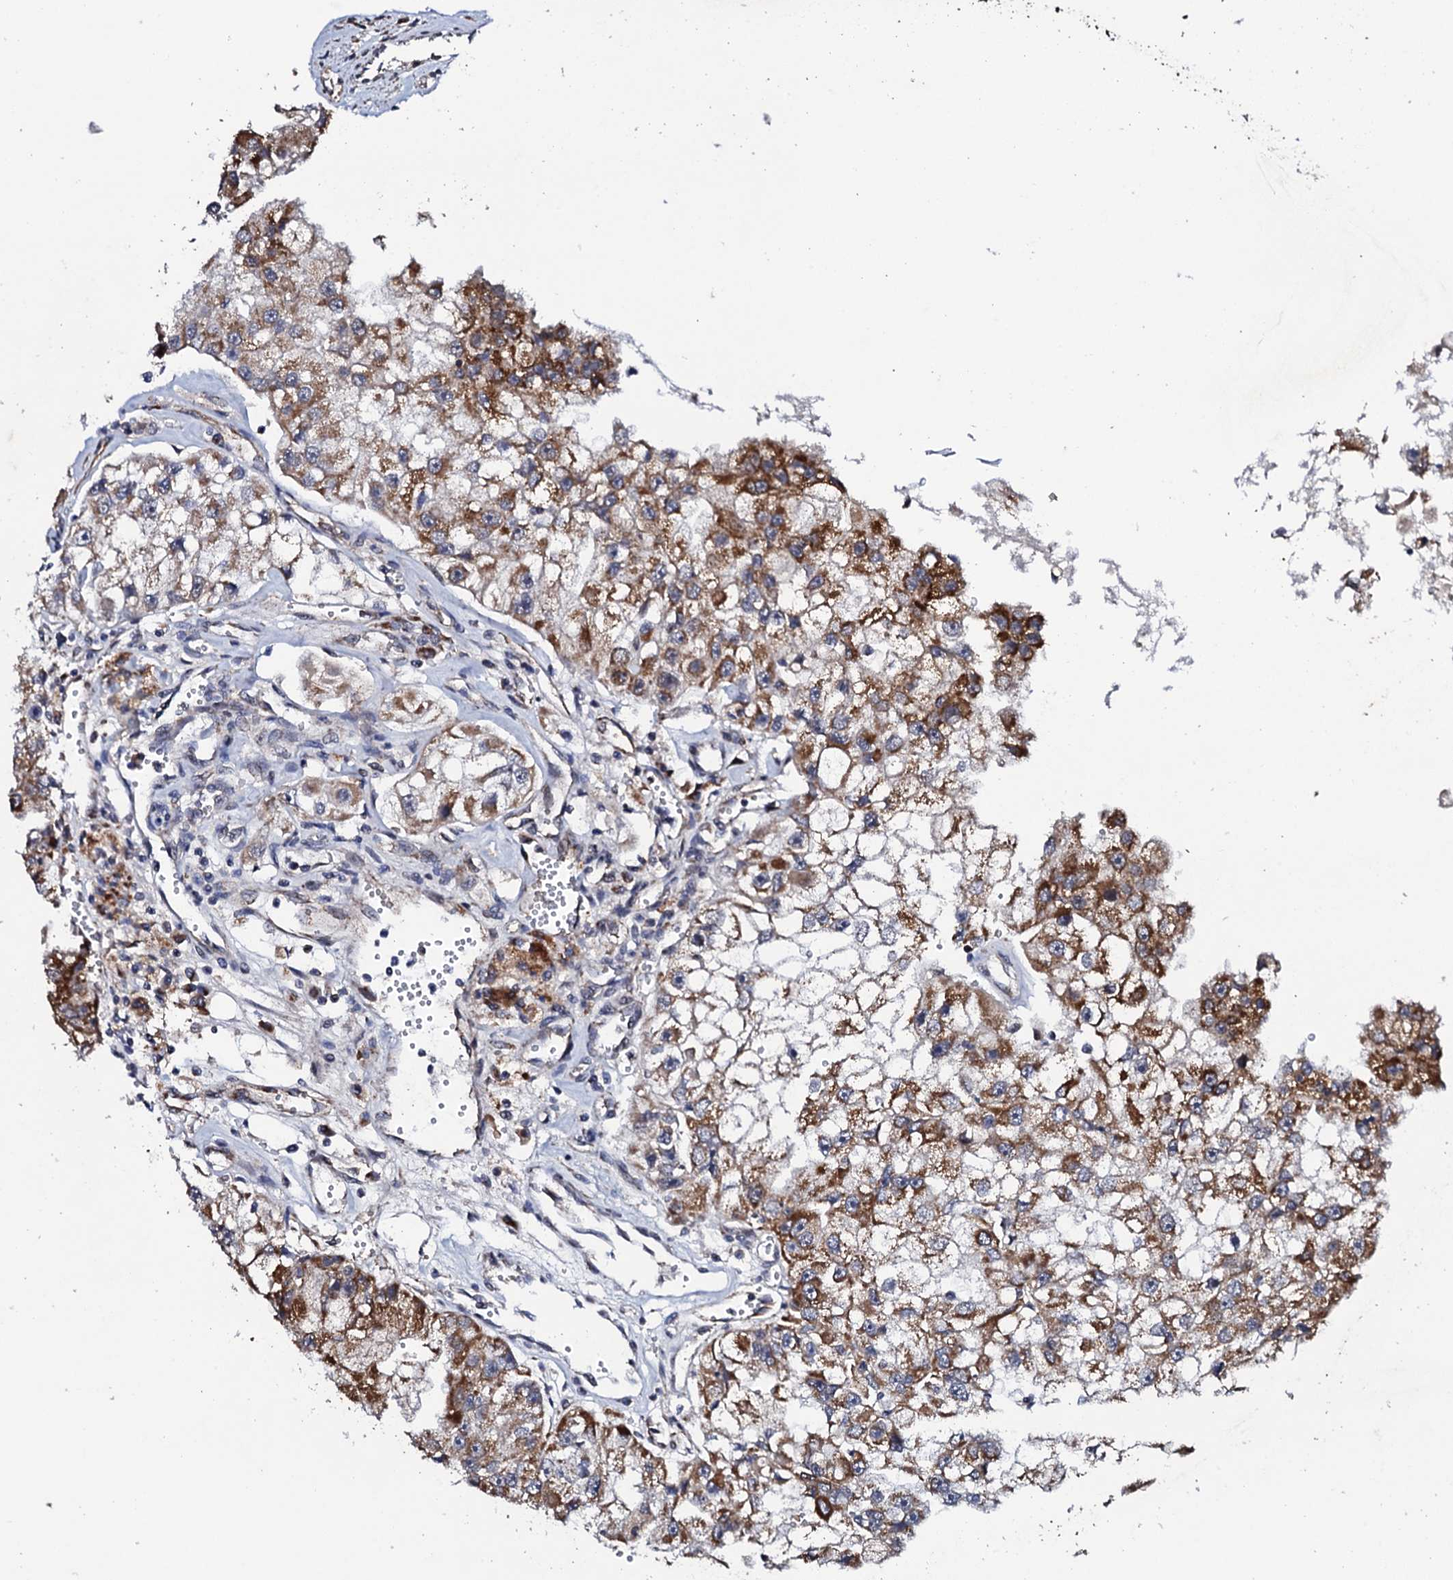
{"staining": {"intensity": "moderate", "quantity": "25%-75%", "location": "cytoplasmic/membranous"}, "tissue": "renal cancer", "cell_type": "Tumor cells", "image_type": "cancer", "snomed": [{"axis": "morphology", "description": "Adenocarcinoma, NOS"}, {"axis": "topography", "description": "Kidney"}], "caption": "Protein analysis of renal cancer (adenocarcinoma) tissue shows moderate cytoplasmic/membranous expression in approximately 25%-75% of tumor cells.", "gene": "MTIF3", "patient": {"sex": "male", "age": 63}}